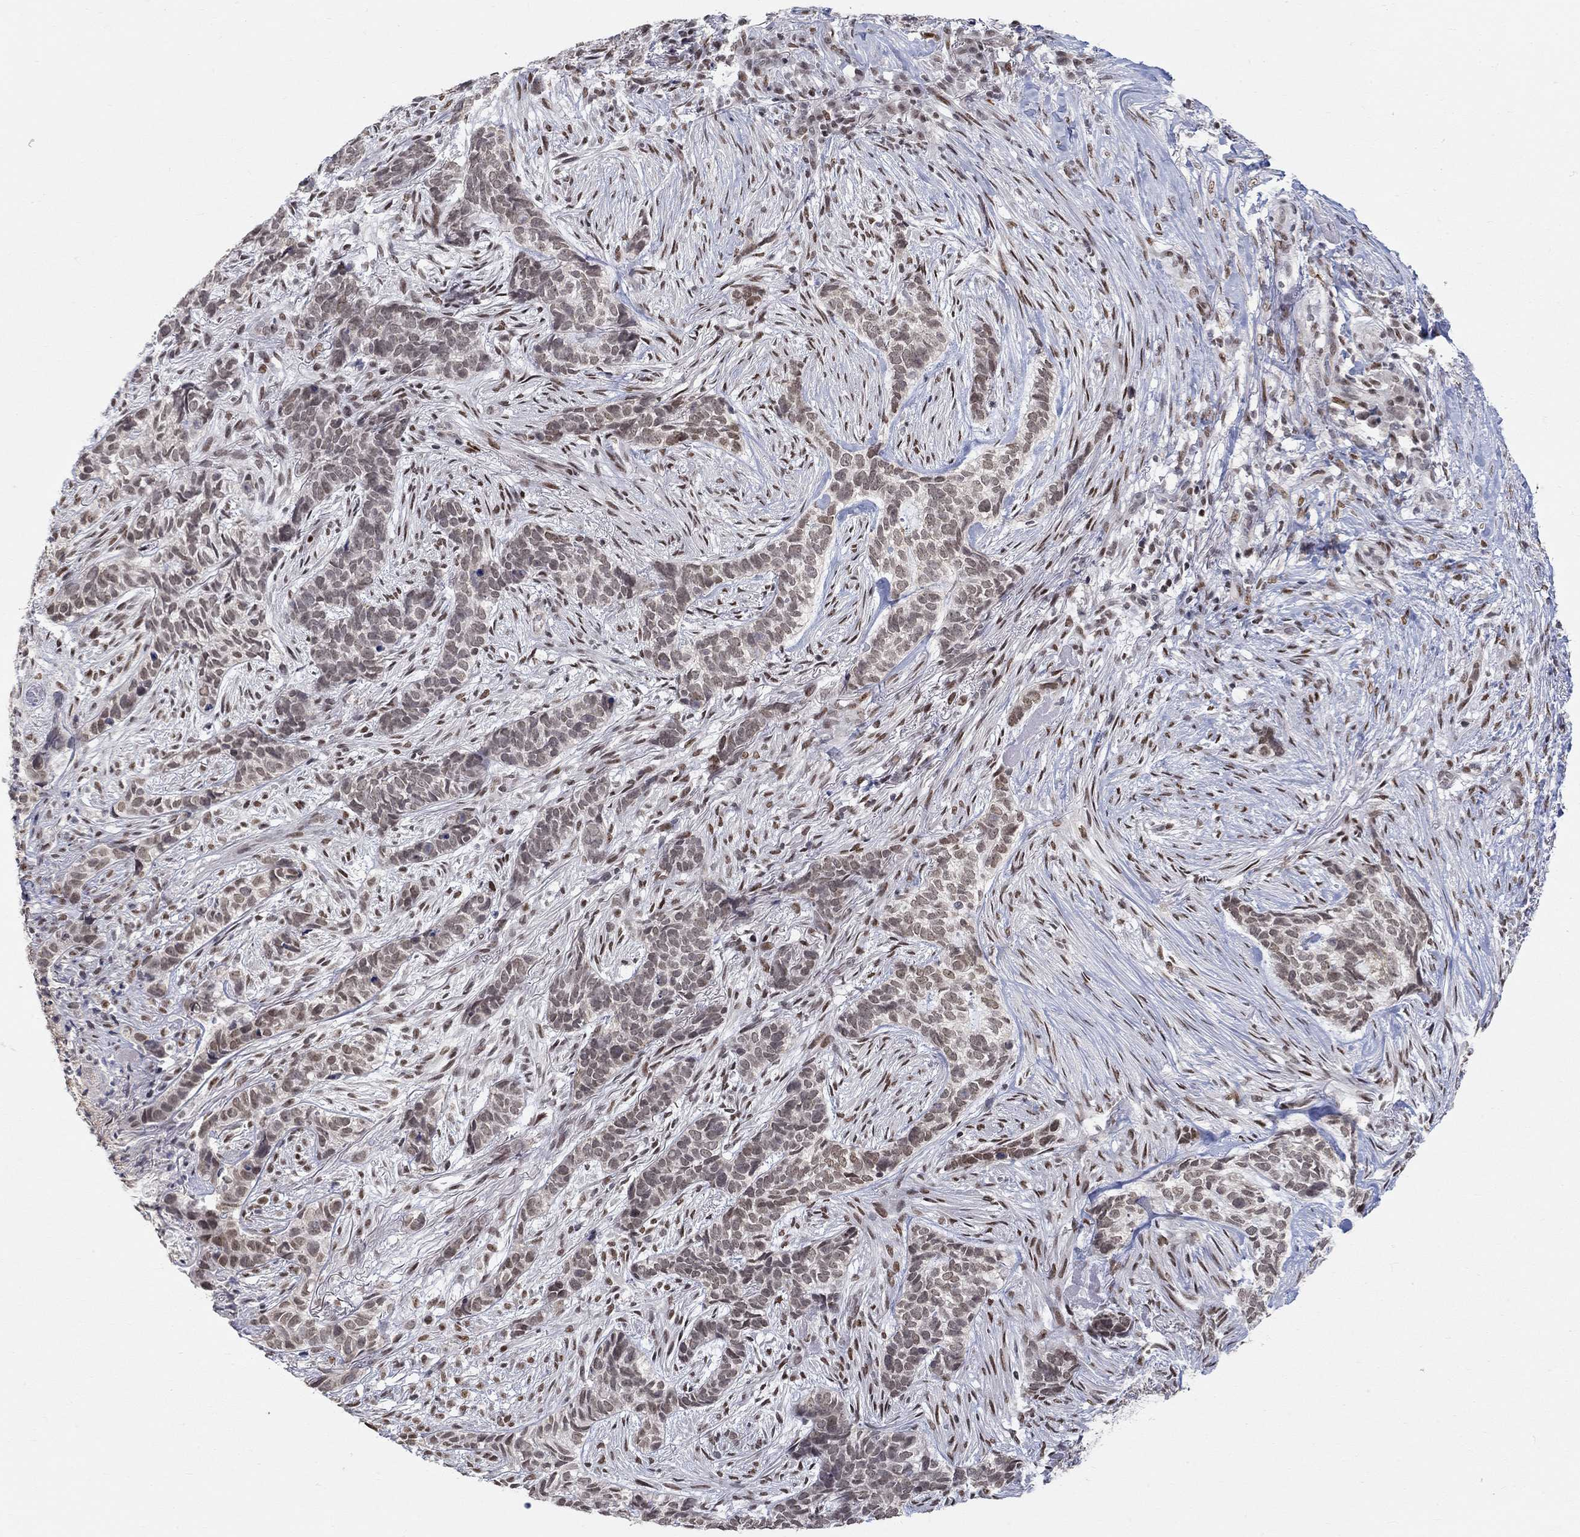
{"staining": {"intensity": "moderate", "quantity": "<25%", "location": "cytoplasmic/membranous,nuclear"}, "tissue": "skin cancer", "cell_type": "Tumor cells", "image_type": "cancer", "snomed": [{"axis": "morphology", "description": "Basal cell carcinoma"}, {"axis": "topography", "description": "Skin"}], "caption": "IHC of human skin cancer (basal cell carcinoma) demonstrates low levels of moderate cytoplasmic/membranous and nuclear expression in about <25% of tumor cells.", "gene": "KLF12", "patient": {"sex": "female", "age": 69}}